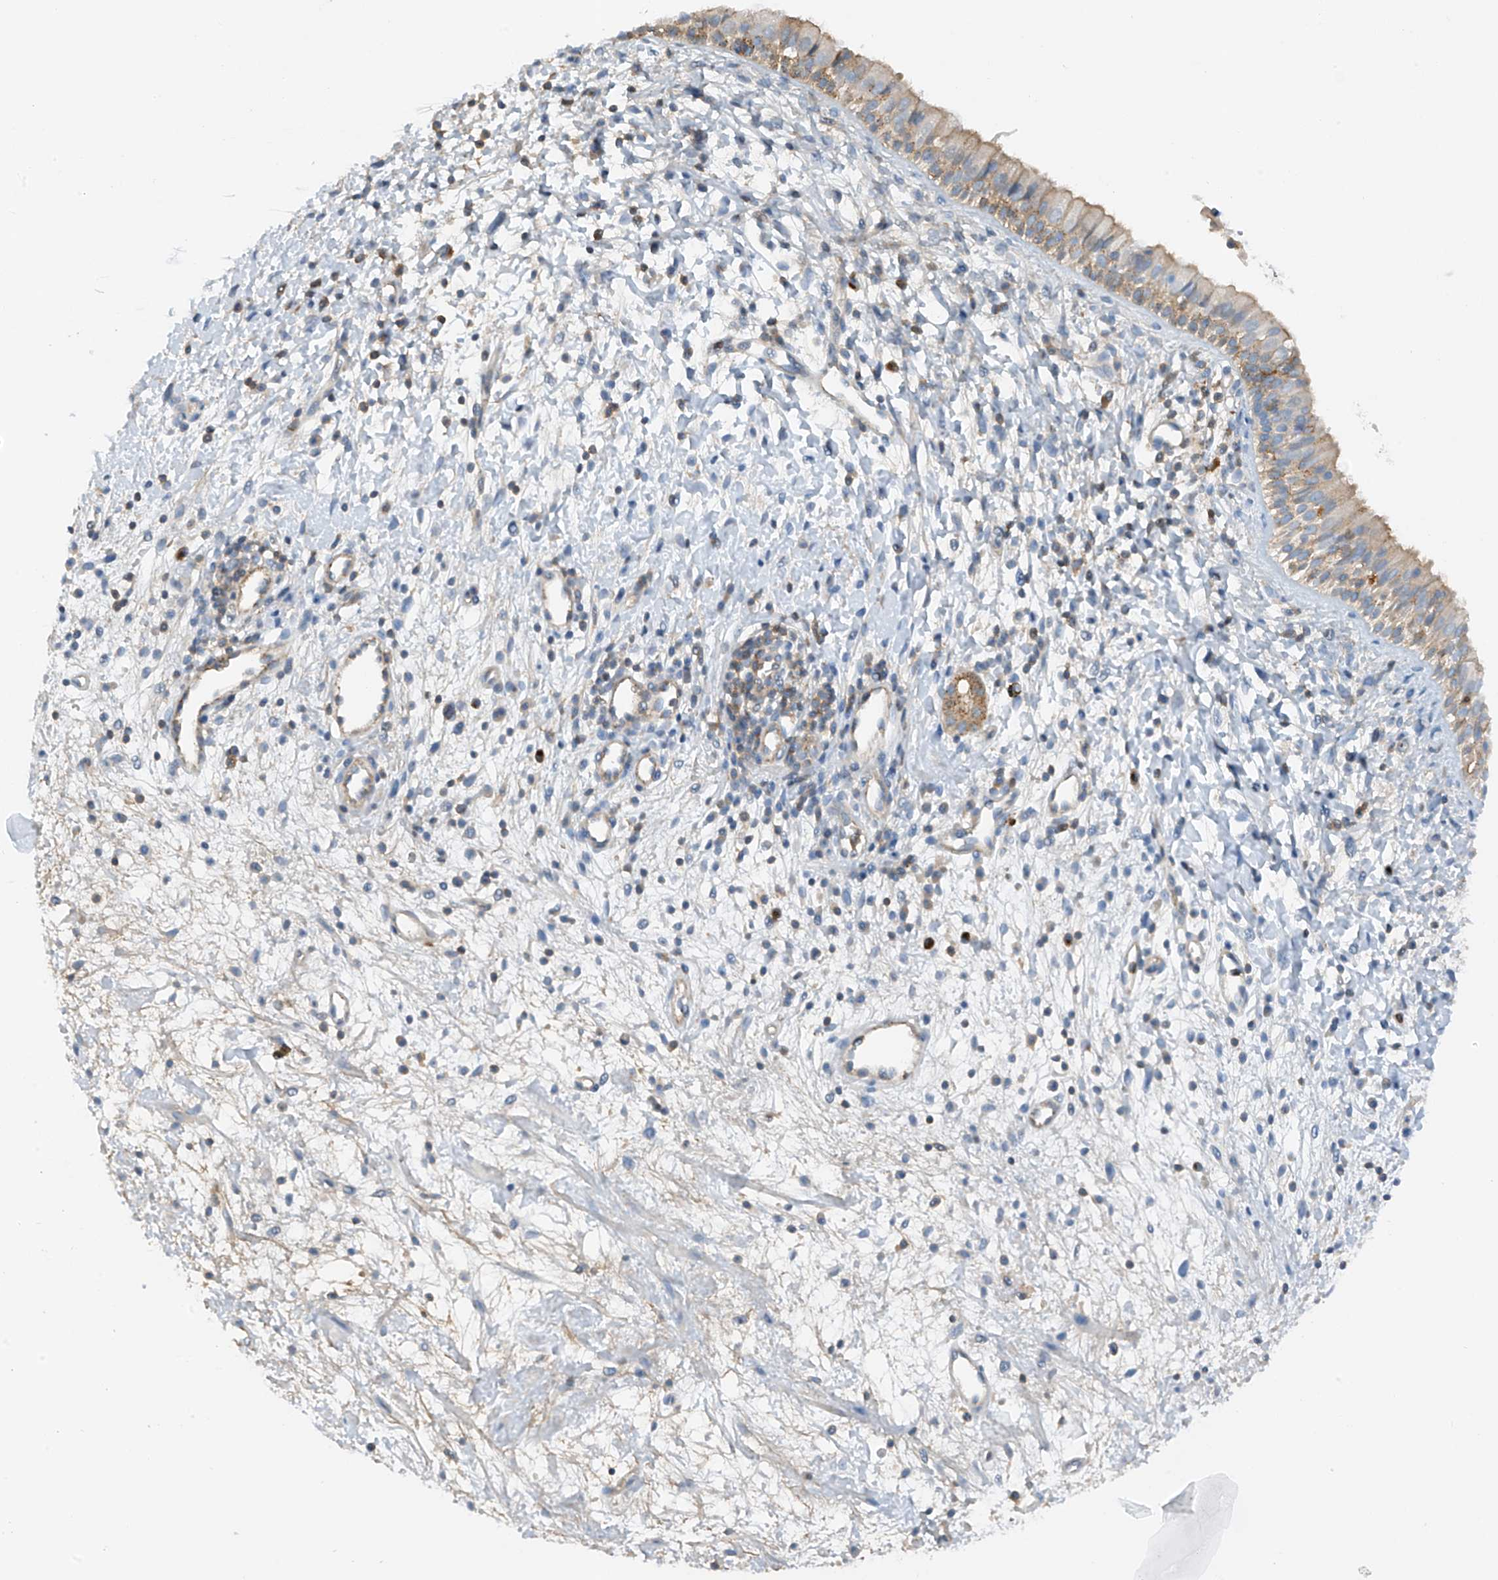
{"staining": {"intensity": "weak", "quantity": "25%-75%", "location": "cytoplasmic/membranous"}, "tissue": "nasopharynx", "cell_type": "Respiratory epithelial cells", "image_type": "normal", "snomed": [{"axis": "morphology", "description": "Normal tissue, NOS"}, {"axis": "topography", "description": "Nasopharynx"}], "caption": "DAB immunohistochemical staining of normal nasopharynx demonstrates weak cytoplasmic/membranous protein positivity in about 25%-75% of respiratory epithelial cells.", "gene": "NALCN", "patient": {"sex": "male", "age": 22}}